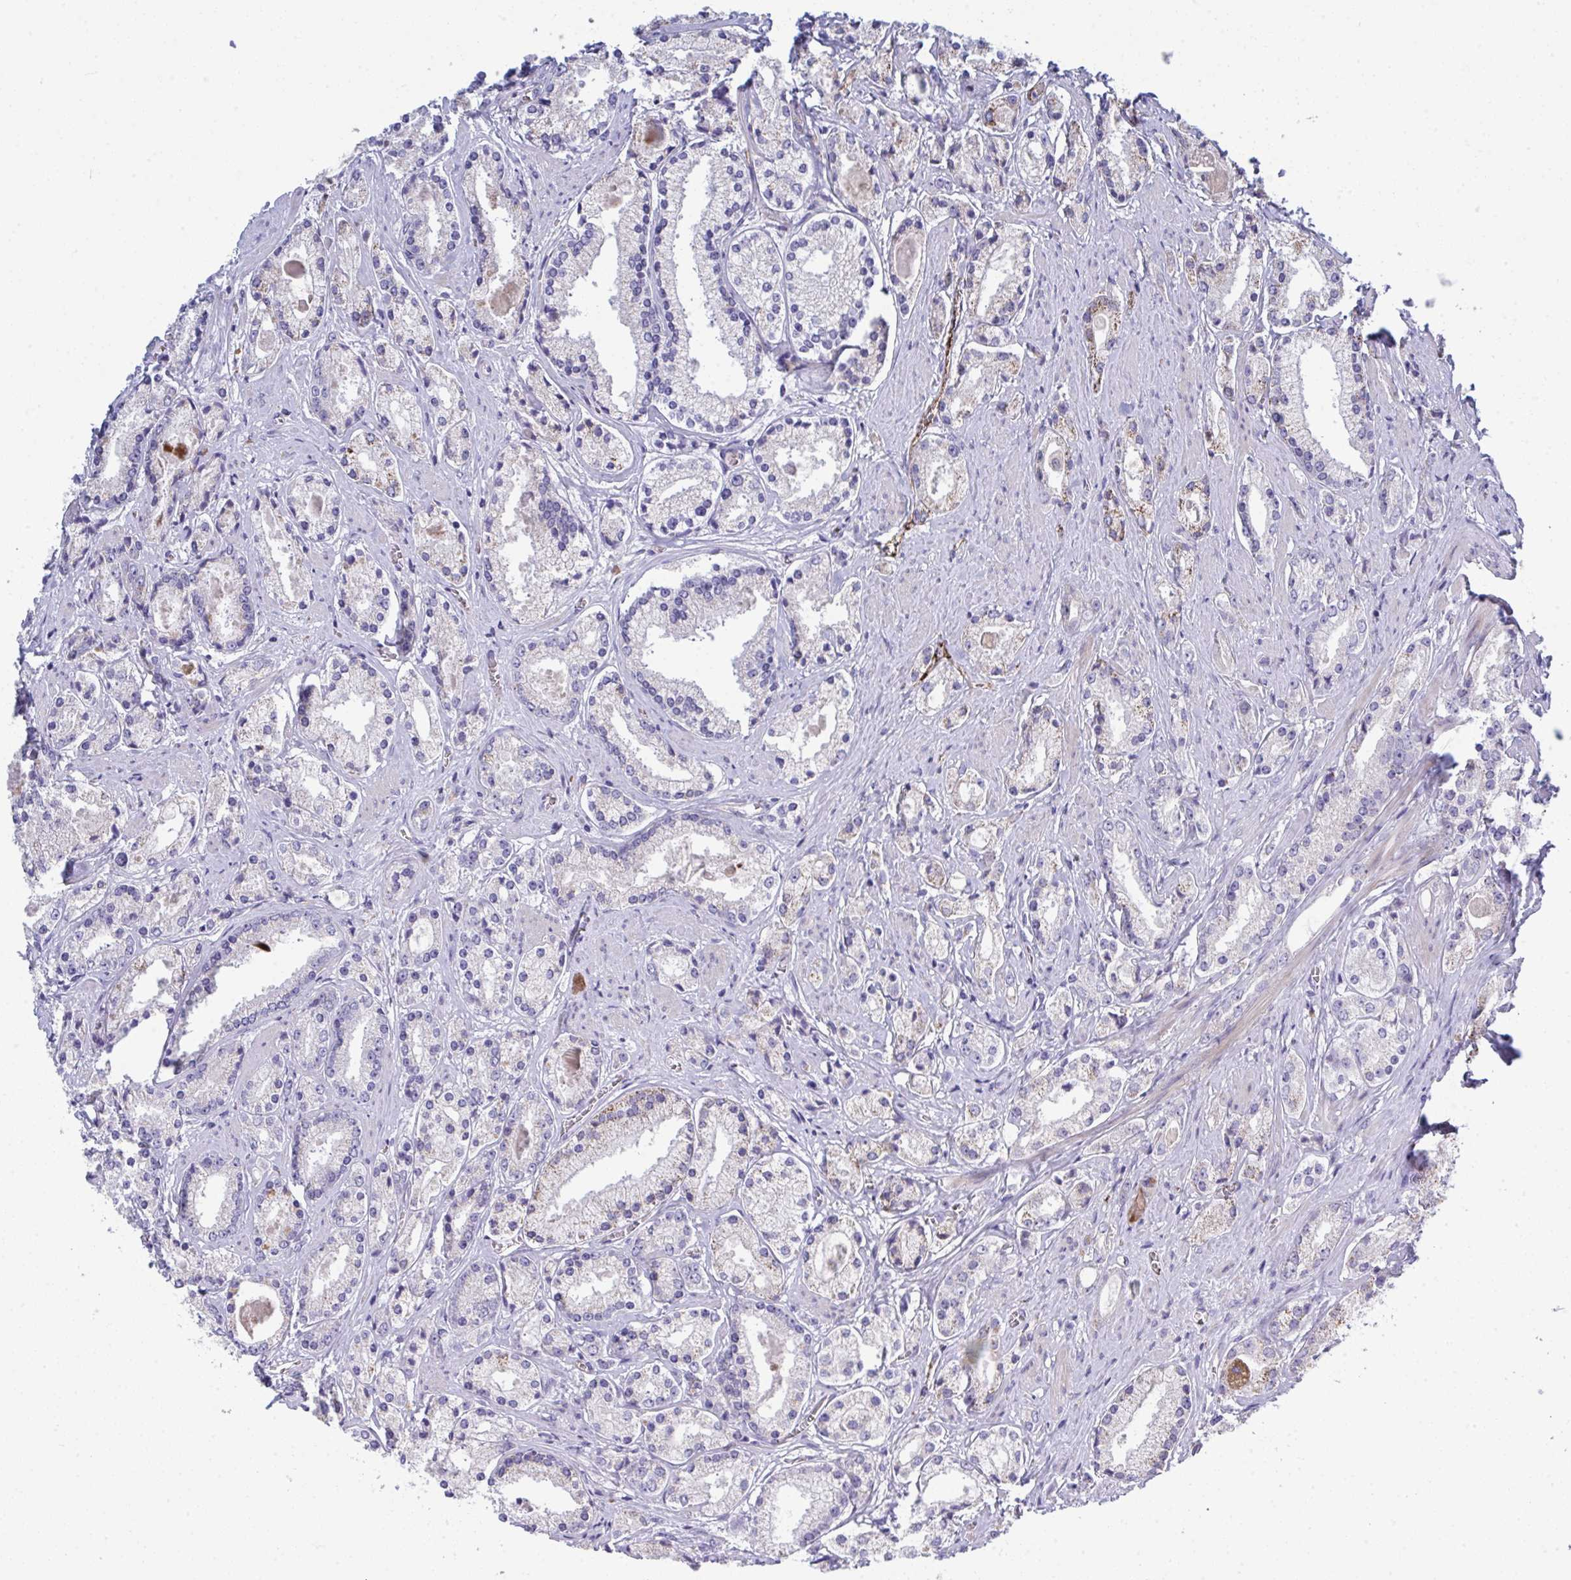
{"staining": {"intensity": "negative", "quantity": "none", "location": "none"}, "tissue": "prostate cancer", "cell_type": "Tumor cells", "image_type": "cancer", "snomed": [{"axis": "morphology", "description": "Adenocarcinoma, High grade"}, {"axis": "topography", "description": "Prostate"}], "caption": "Human prostate cancer stained for a protein using immunohistochemistry exhibits no staining in tumor cells.", "gene": "TOR1AIP2", "patient": {"sex": "male", "age": 67}}